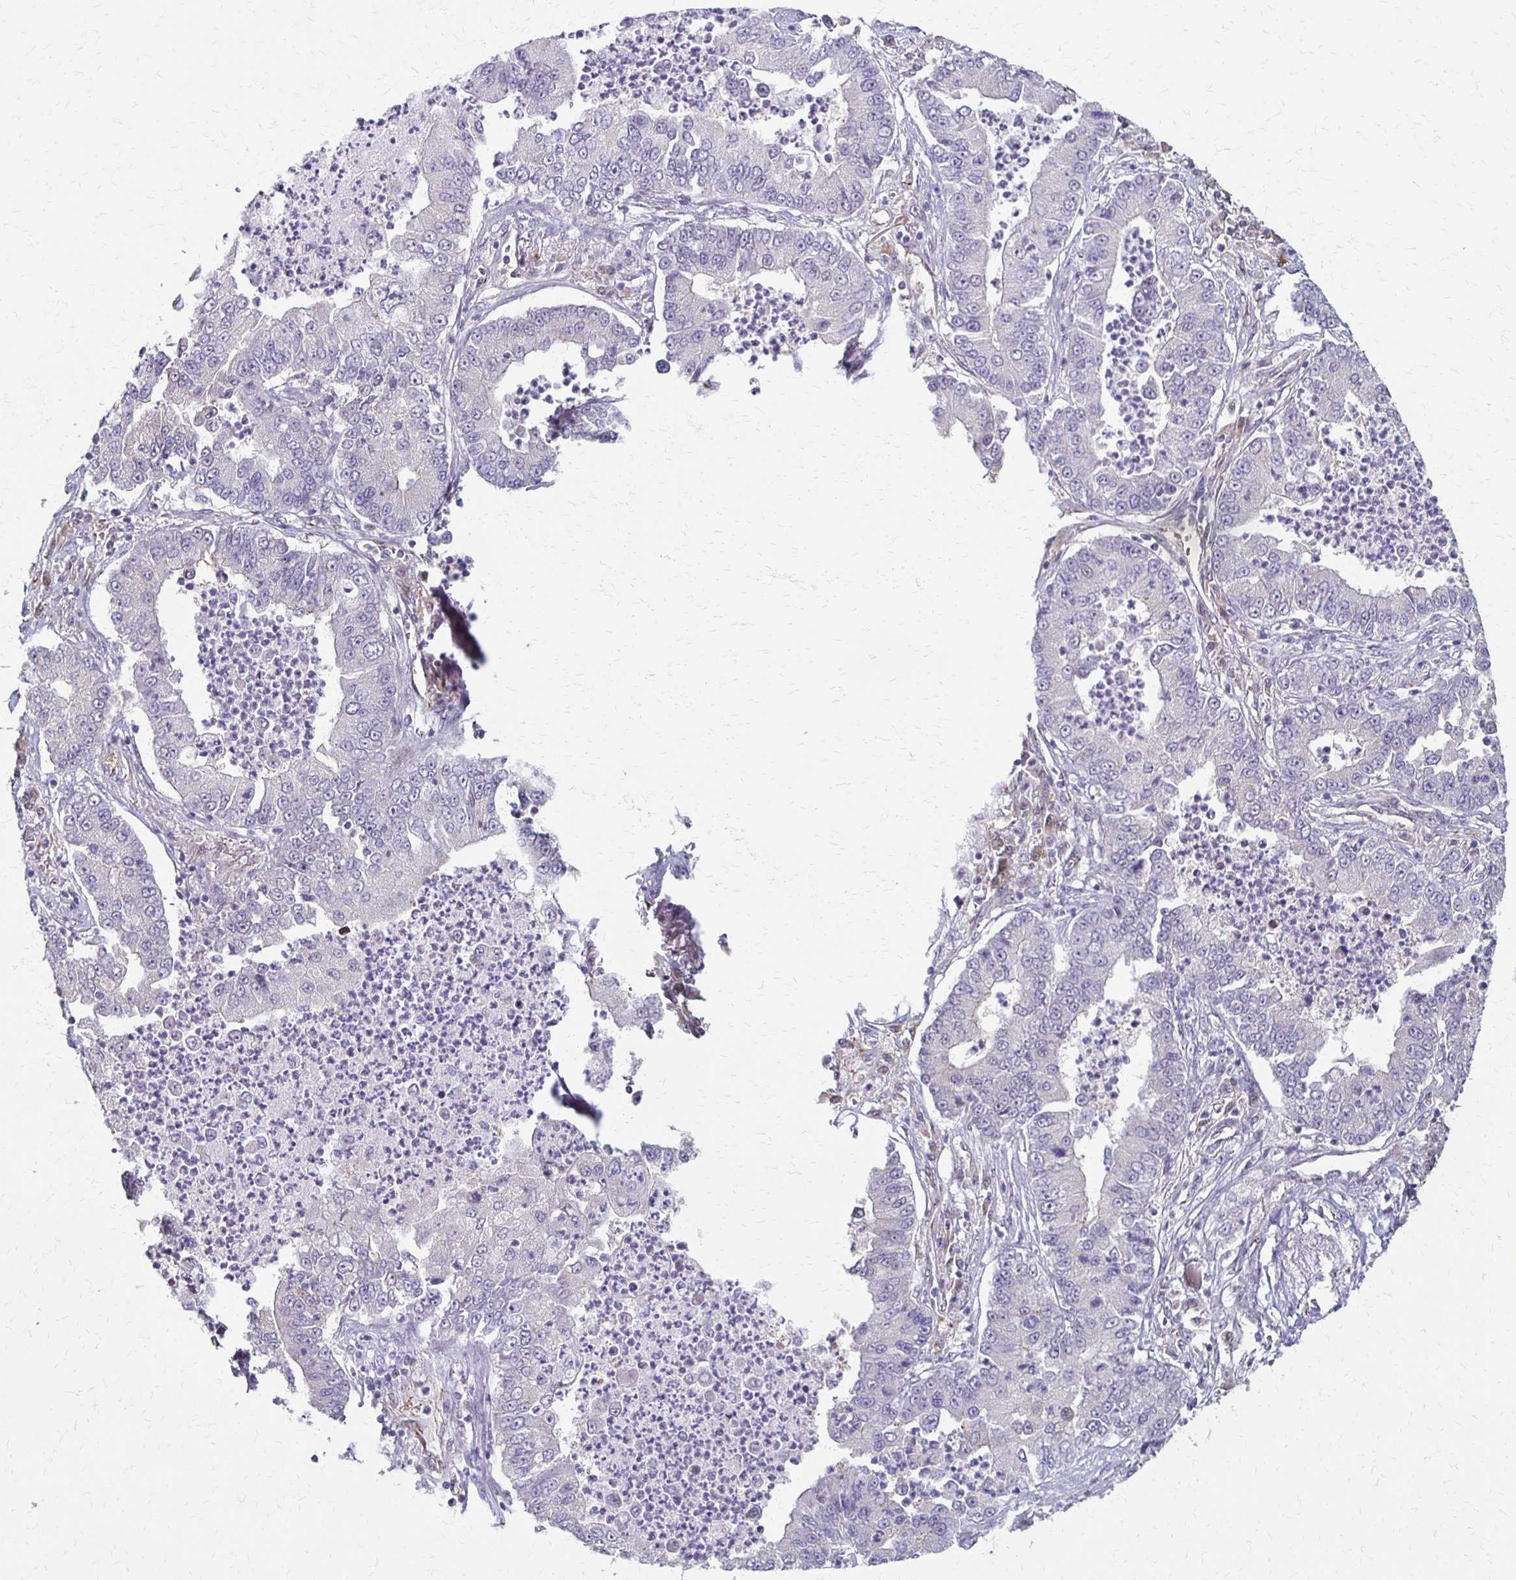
{"staining": {"intensity": "negative", "quantity": "none", "location": "none"}, "tissue": "lung cancer", "cell_type": "Tumor cells", "image_type": "cancer", "snomed": [{"axis": "morphology", "description": "Adenocarcinoma, NOS"}, {"axis": "topography", "description": "Lung"}], "caption": "IHC of lung cancer (adenocarcinoma) demonstrates no positivity in tumor cells. (DAB immunohistochemistry (IHC) visualized using brightfield microscopy, high magnification).", "gene": "CFL2", "patient": {"sex": "female", "age": 57}}